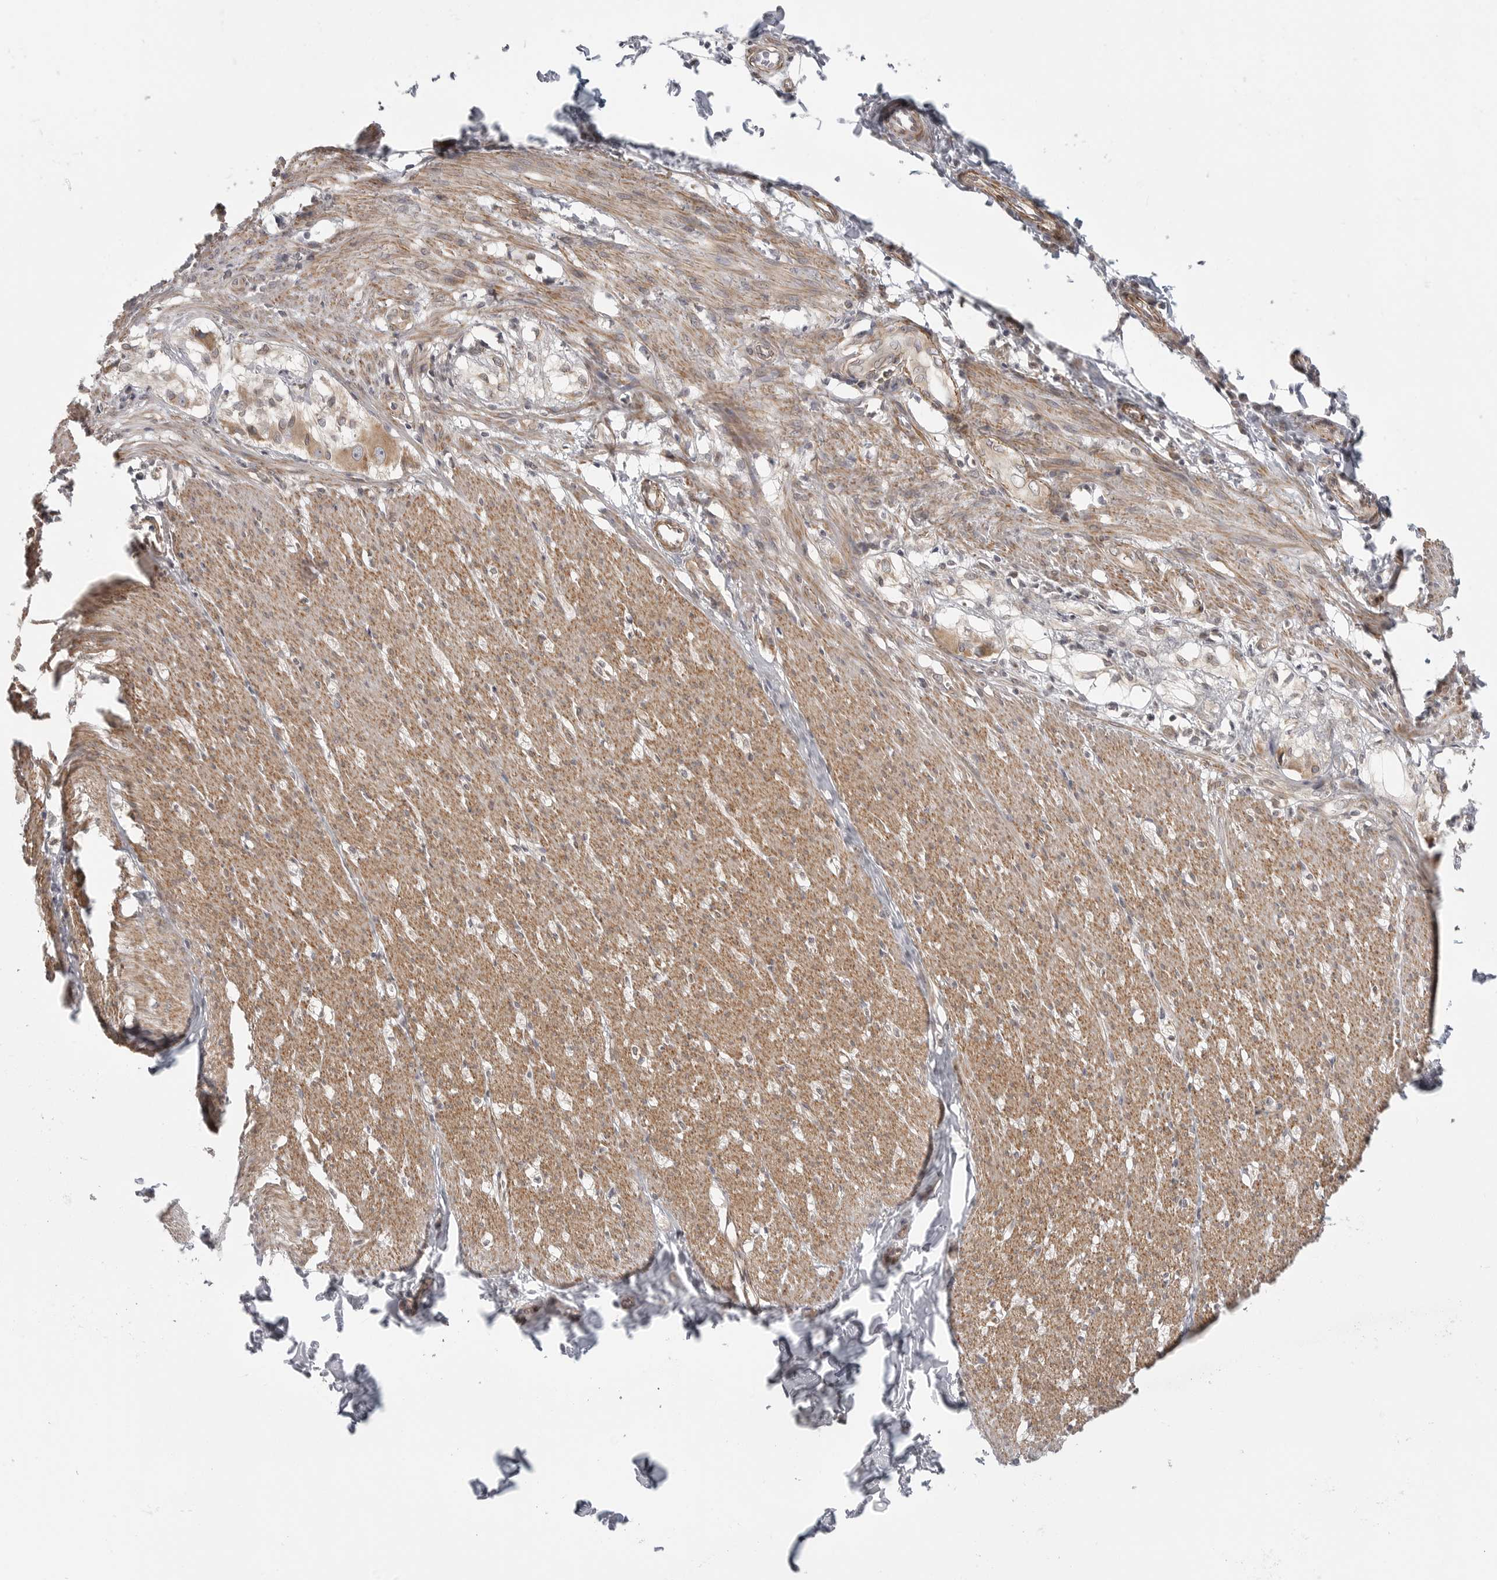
{"staining": {"intensity": "moderate", "quantity": ">75%", "location": "cytoplasmic/membranous"}, "tissue": "smooth muscle", "cell_type": "Smooth muscle cells", "image_type": "normal", "snomed": [{"axis": "morphology", "description": "Normal tissue, NOS"}, {"axis": "morphology", "description": "Adenocarcinoma, NOS"}, {"axis": "topography", "description": "Smooth muscle"}, {"axis": "topography", "description": "Colon"}], "caption": "A high-resolution photomicrograph shows immunohistochemistry staining of benign smooth muscle, which shows moderate cytoplasmic/membranous positivity in about >75% of smooth muscle cells.", "gene": "CERS2", "patient": {"sex": "male", "age": 14}}